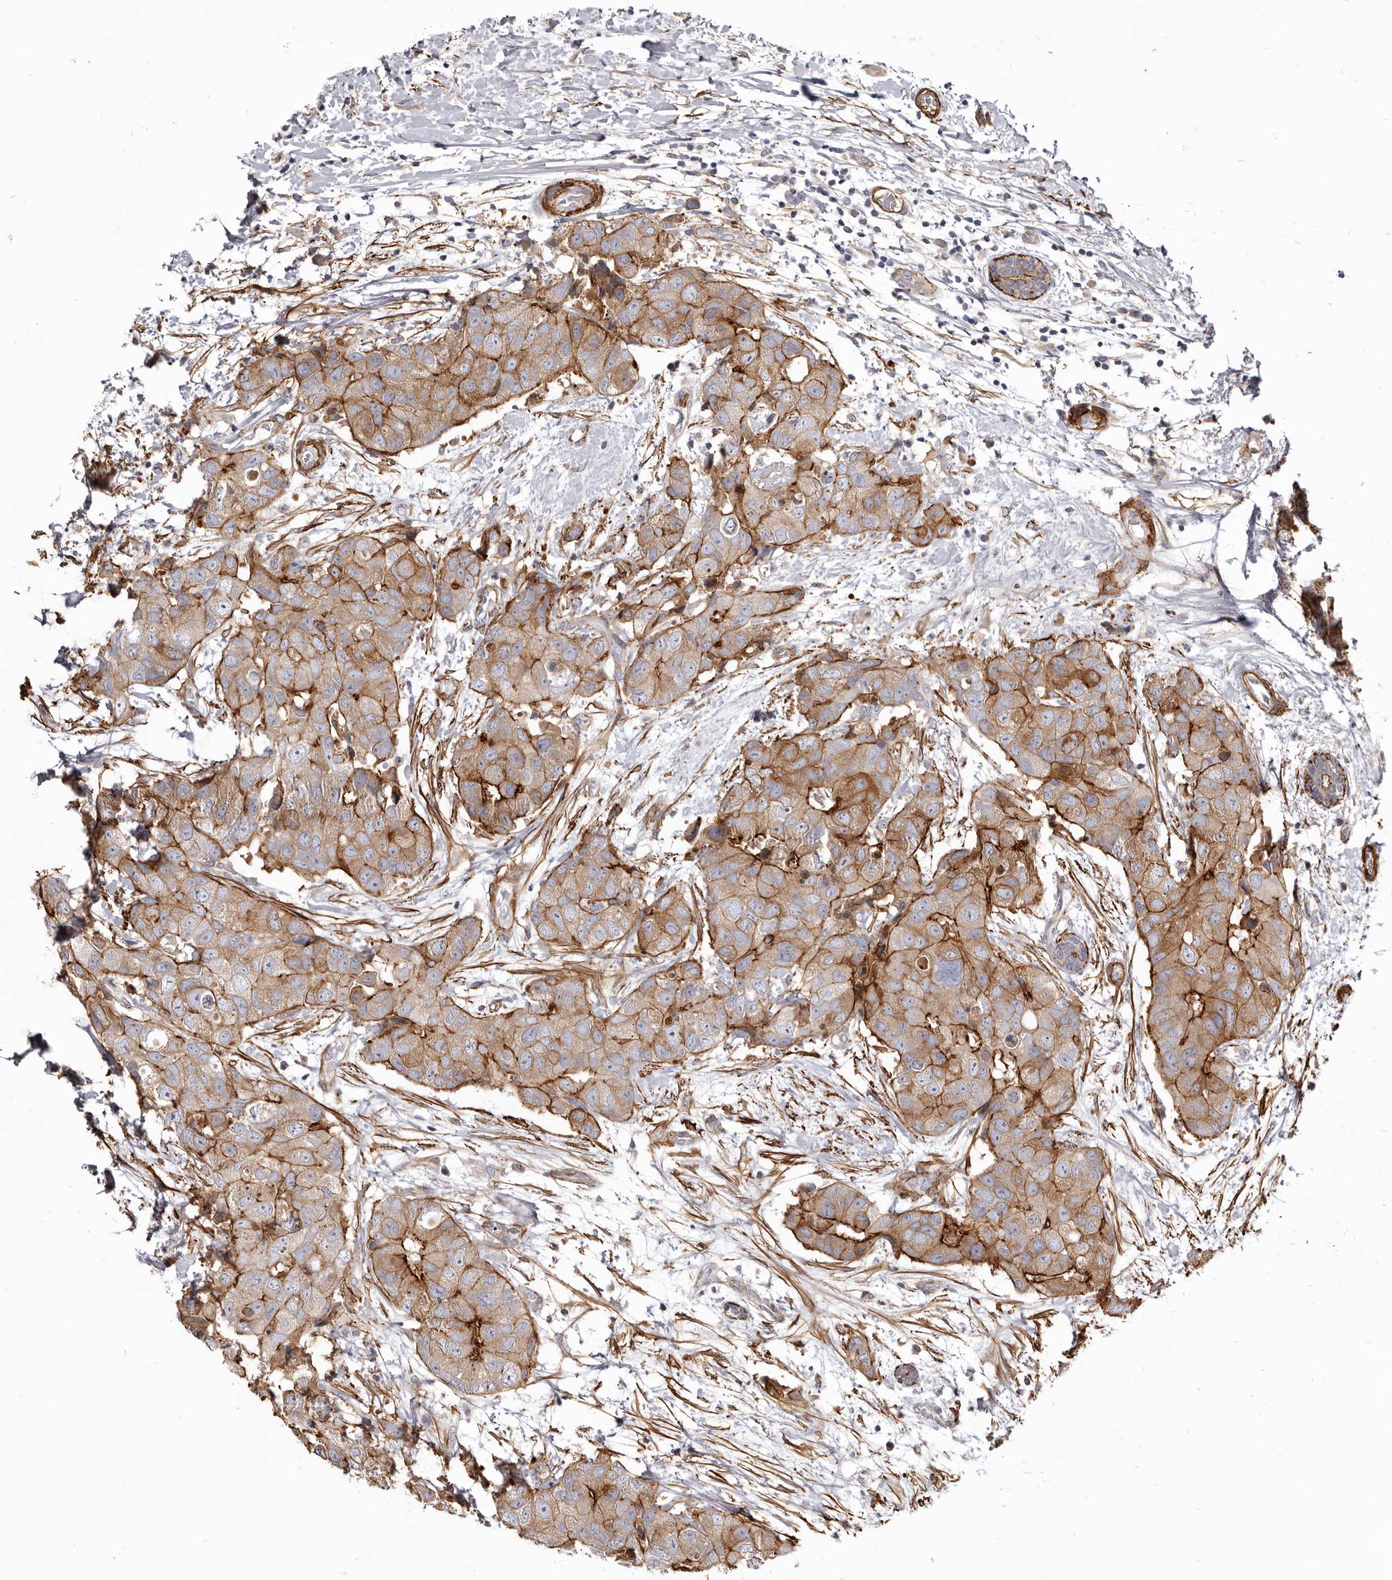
{"staining": {"intensity": "strong", "quantity": ">75%", "location": "cytoplasmic/membranous"}, "tissue": "breast cancer", "cell_type": "Tumor cells", "image_type": "cancer", "snomed": [{"axis": "morphology", "description": "Duct carcinoma"}, {"axis": "topography", "description": "Breast"}], "caption": "Immunohistochemical staining of intraductal carcinoma (breast) displays strong cytoplasmic/membranous protein staining in approximately >75% of tumor cells. (Stains: DAB (3,3'-diaminobenzidine) in brown, nuclei in blue, Microscopy: brightfield microscopy at high magnification).", "gene": "CGN", "patient": {"sex": "female", "age": 62}}